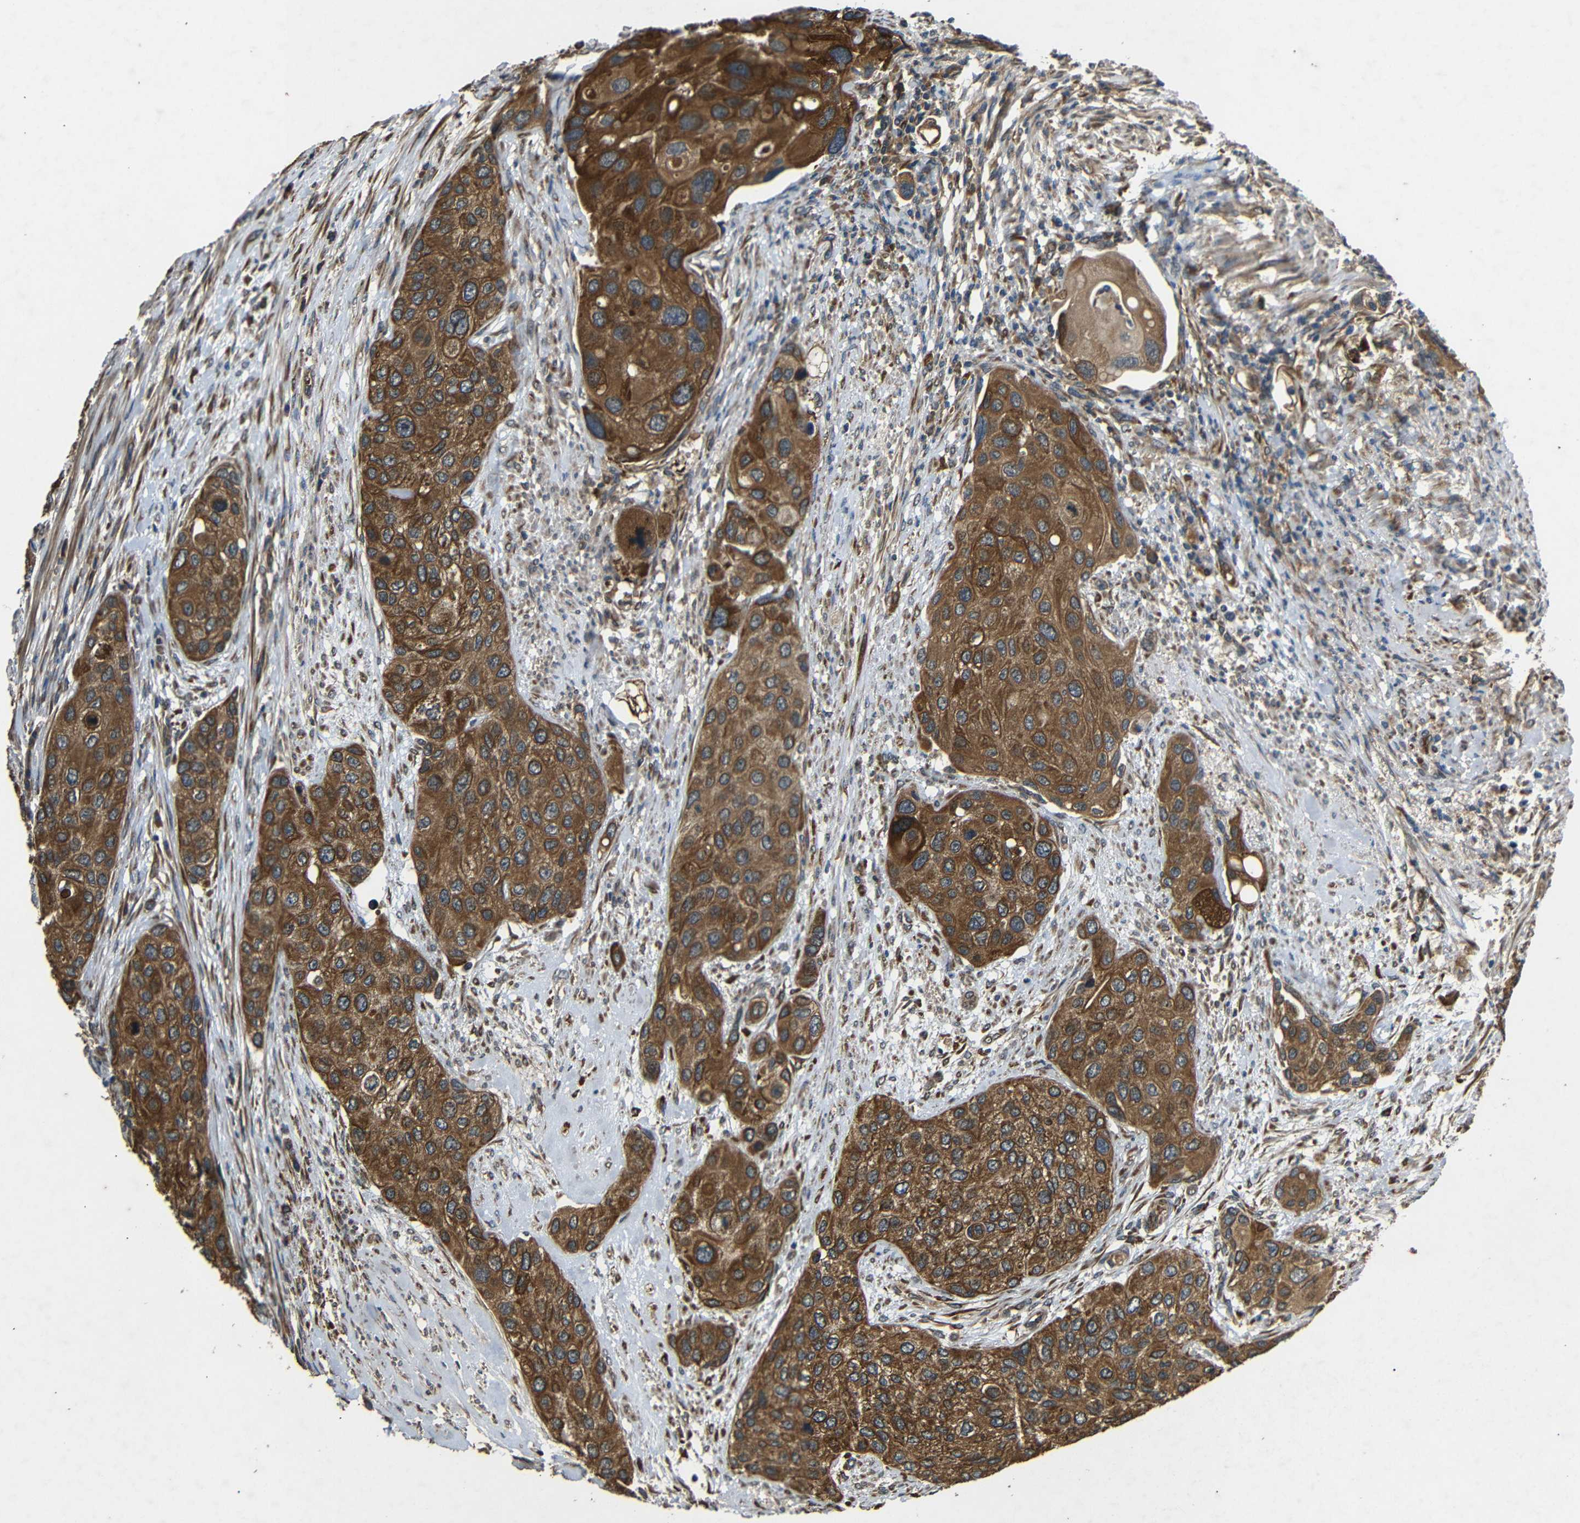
{"staining": {"intensity": "strong", "quantity": ">75%", "location": "cytoplasmic/membranous"}, "tissue": "urothelial cancer", "cell_type": "Tumor cells", "image_type": "cancer", "snomed": [{"axis": "morphology", "description": "Urothelial carcinoma, High grade"}, {"axis": "topography", "description": "Urinary bladder"}], "caption": "A high-resolution photomicrograph shows immunohistochemistry (IHC) staining of high-grade urothelial carcinoma, which demonstrates strong cytoplasmic/membranous positivity in about >75% of tumor cells.", "gene": "TRPC1", "patient": {"sex": "female", "age": 56}}